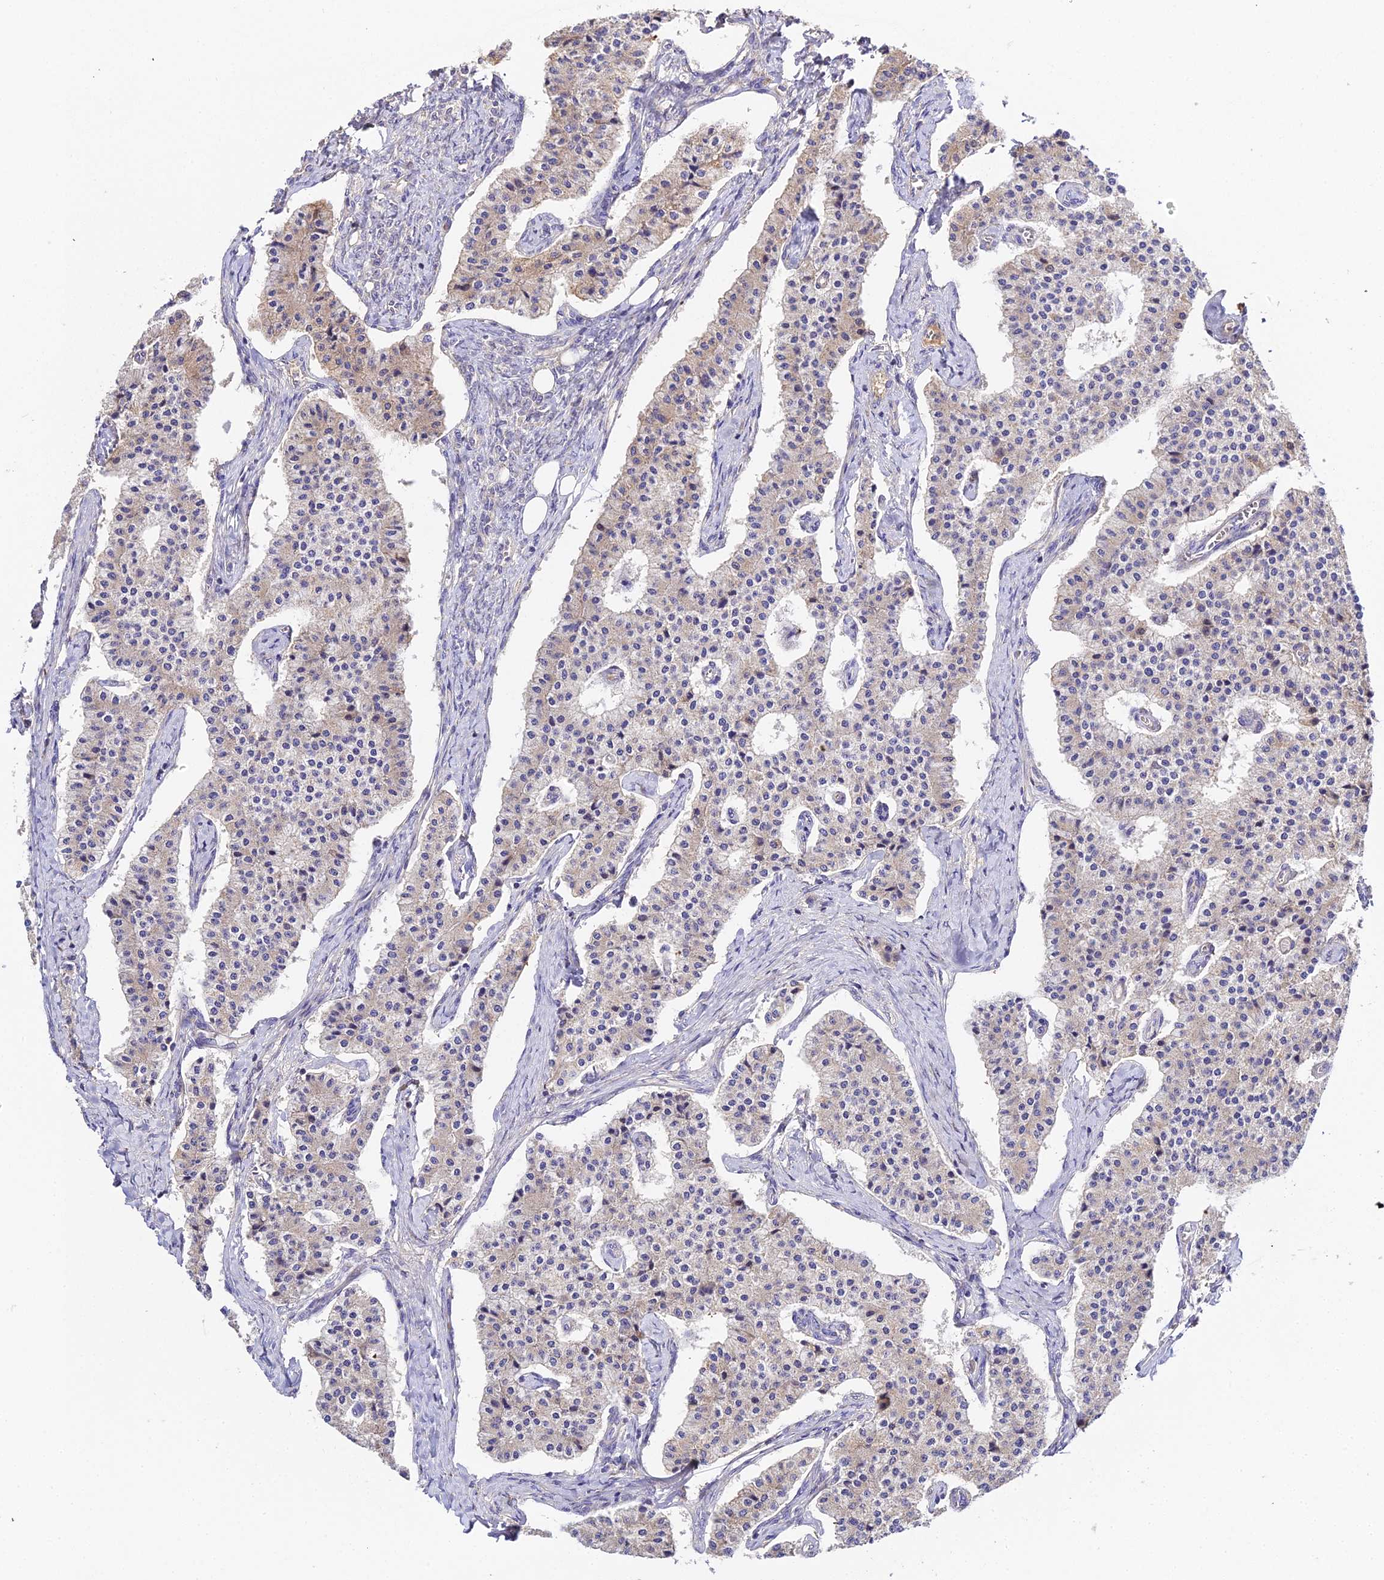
{"staining": {"intensity": "weak", "quantity": "25%-75%", "location": "cytoplasmic/membranous"}, "tissue": "carcinoid", "cell_type": "Tumor cells", "image_type": "cancer", "snomed": [{"axis": "morphology", "description": "Carcinoid, malignant, NOS"}, {"axis": "topography", "description": "Colon"}], "caption": "Carcinoid was stained to show a protein in brown. There is low levels of weak cytoplasmic/membranous expression in about 25%-75% of tumor cells. Immunohistochemistry stains the protein in brown and the nuclei are stained blue.", "gene": "SCX", "patient": {"sex": "female", "age": 52}}